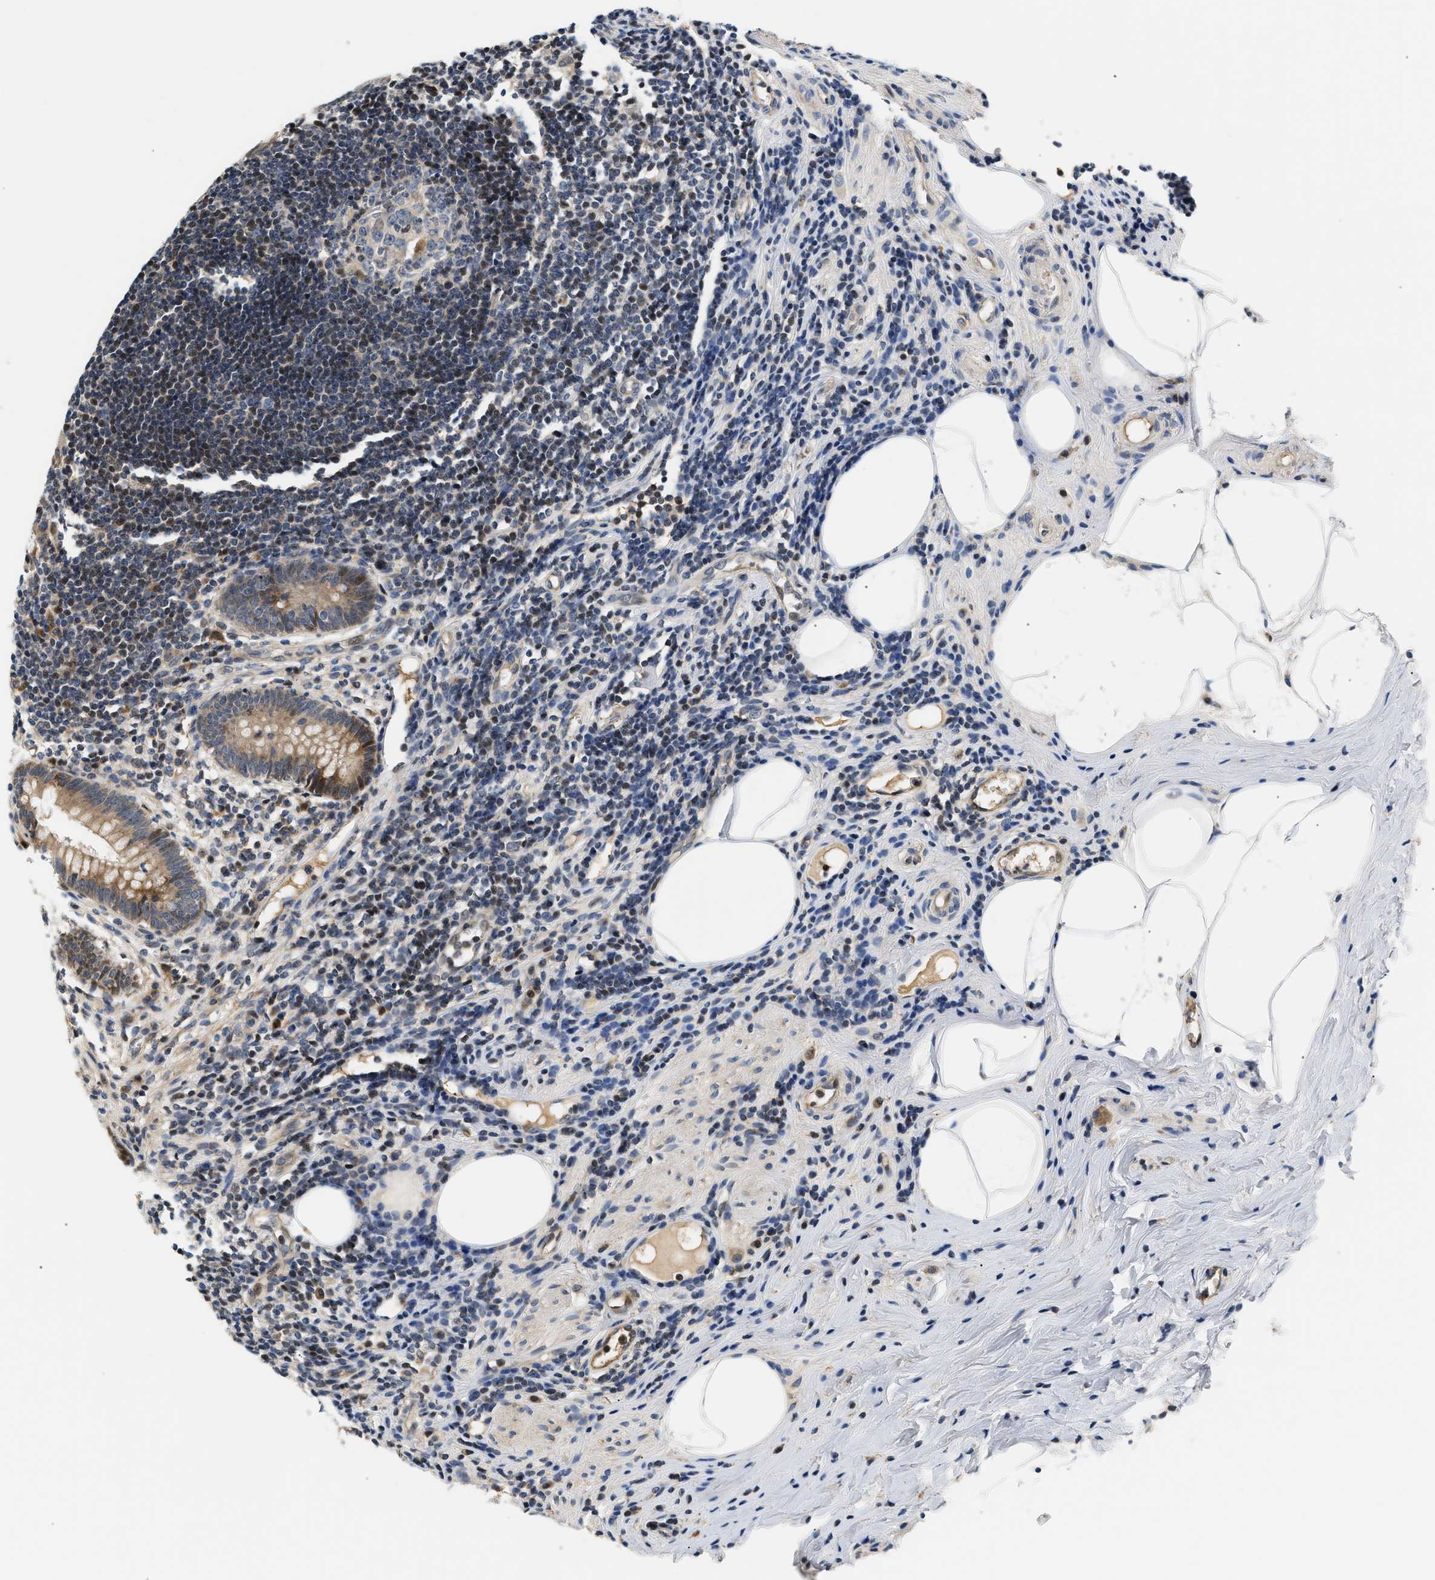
{"staining": {"intensity": "moderate", "quantity": ">75%", "location": "cytoplasmic/membranous"}, "tissue": "appendix", "cell_type": "Glandular cells", "image_type": "normal", "snomed": [{"axis": "morphology", "description": "Normal tissue, NOS"}, {"axis": "topography", "description": "Appendix"}], "caption": "High-power microscopy captured an immunohistochemistry (IHC) histopathology image of benign appendix, revealing moderate cytoplasmic/membranous positivity in about >75% of glandular cells.", "gene": "TNIP2", "patient": {"sex": "female", "age": 50}}